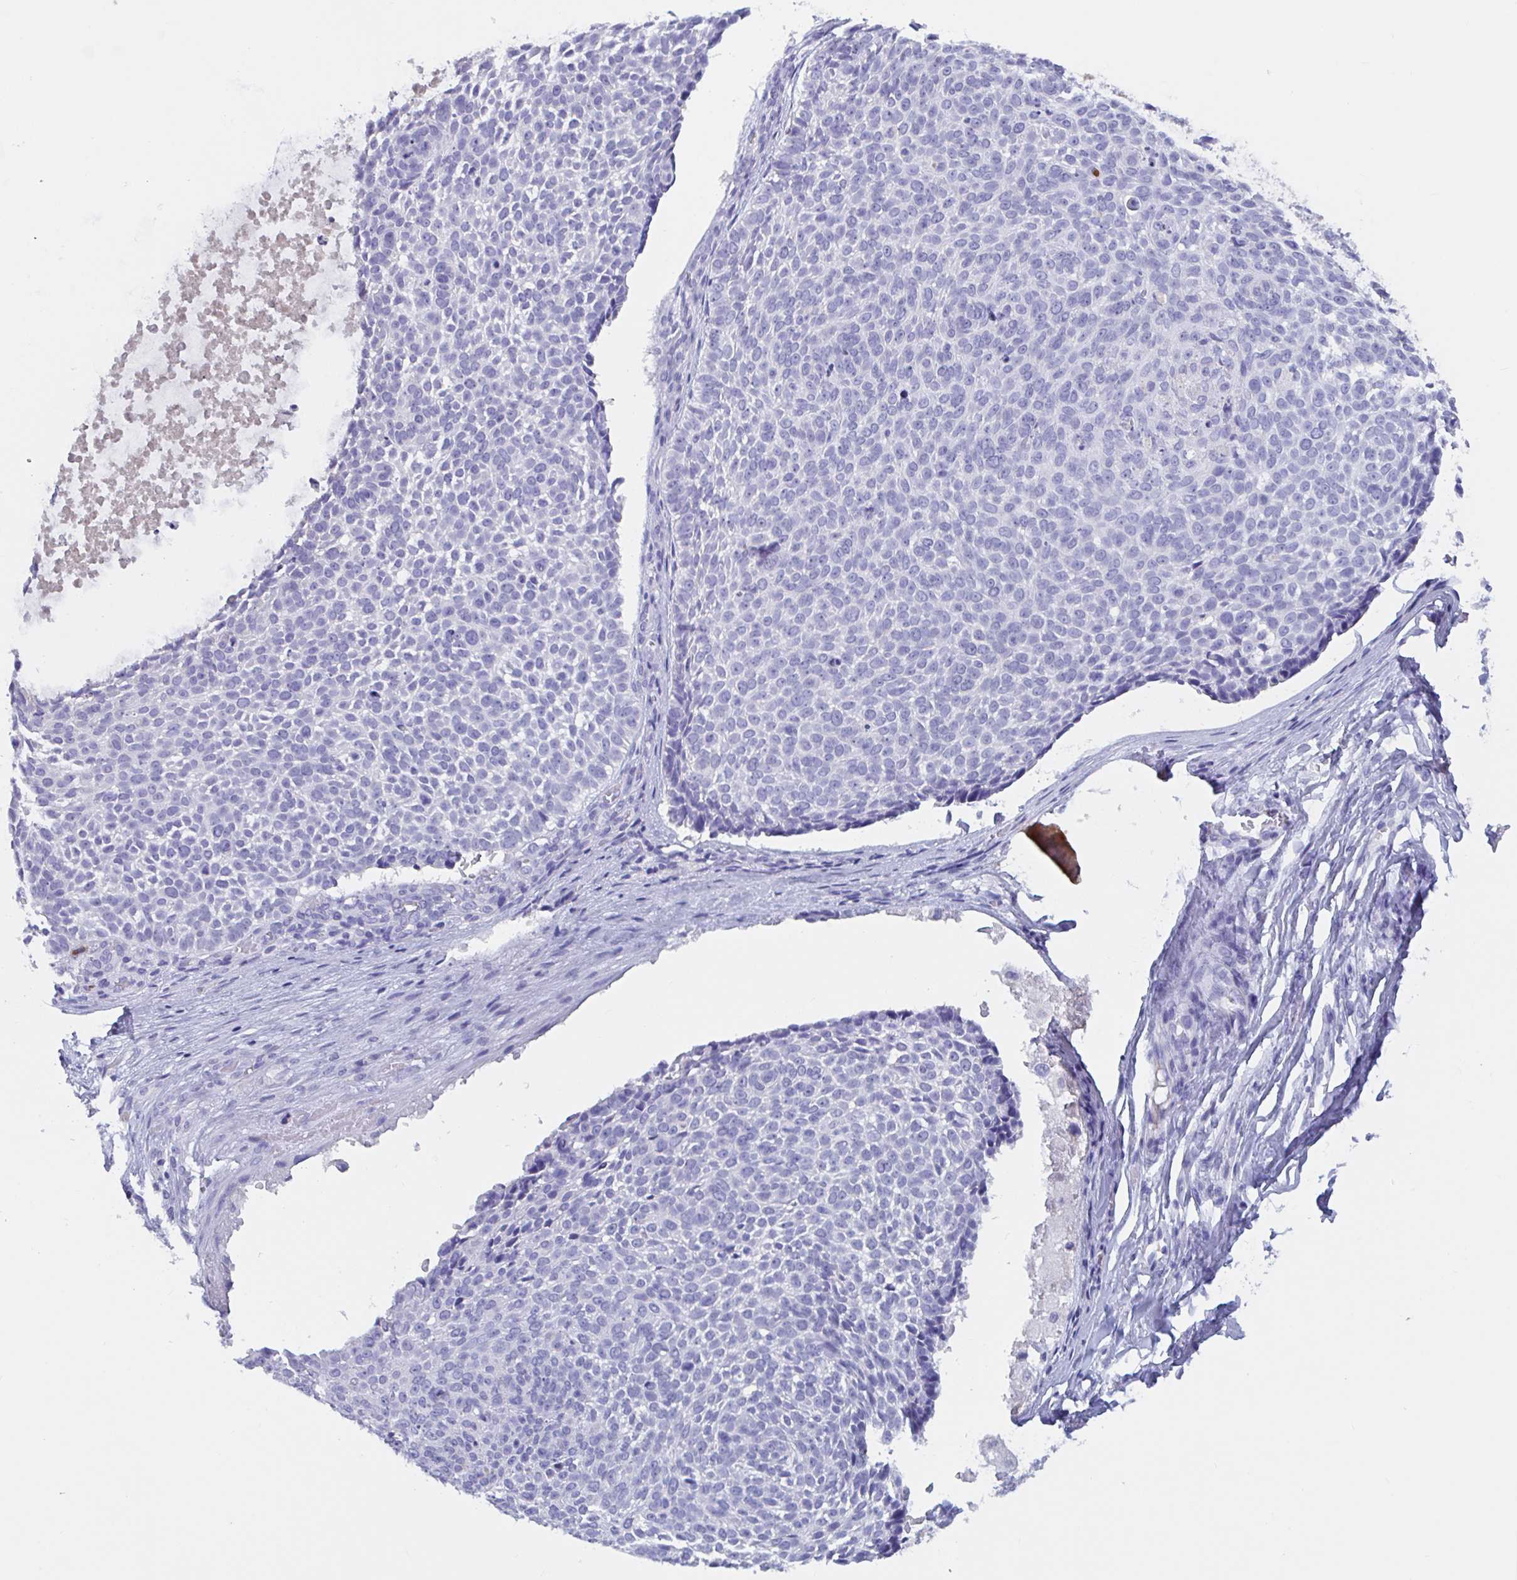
{"staining": {"intensity": "negative", "quantity": "none", "location": "none"}, "tissue": "skin cancer", "cell_type": "Tumor cells", "image_type": "cancer", "snomed": [{"axis": "morphology", "description": "Basal cell carcinoma"}, {"axis": "topography", "description": "Skin"}, {"axis": "topography", "description": "Skin of face"}, {"axis": "topography", "description": "Skin of nose"}], "caption": "Immunohistochemical staining of human skin cancer (basal cell carcinoma) displays no significant expression in tumor cells. (Brightfield microscopy of DAB (3,3'-diaminobenzidine) immunohistochemistry (IHC) at high magnification).", "gene": "ZNHIT2", "patient": {"sex": "female", "age": 86}}